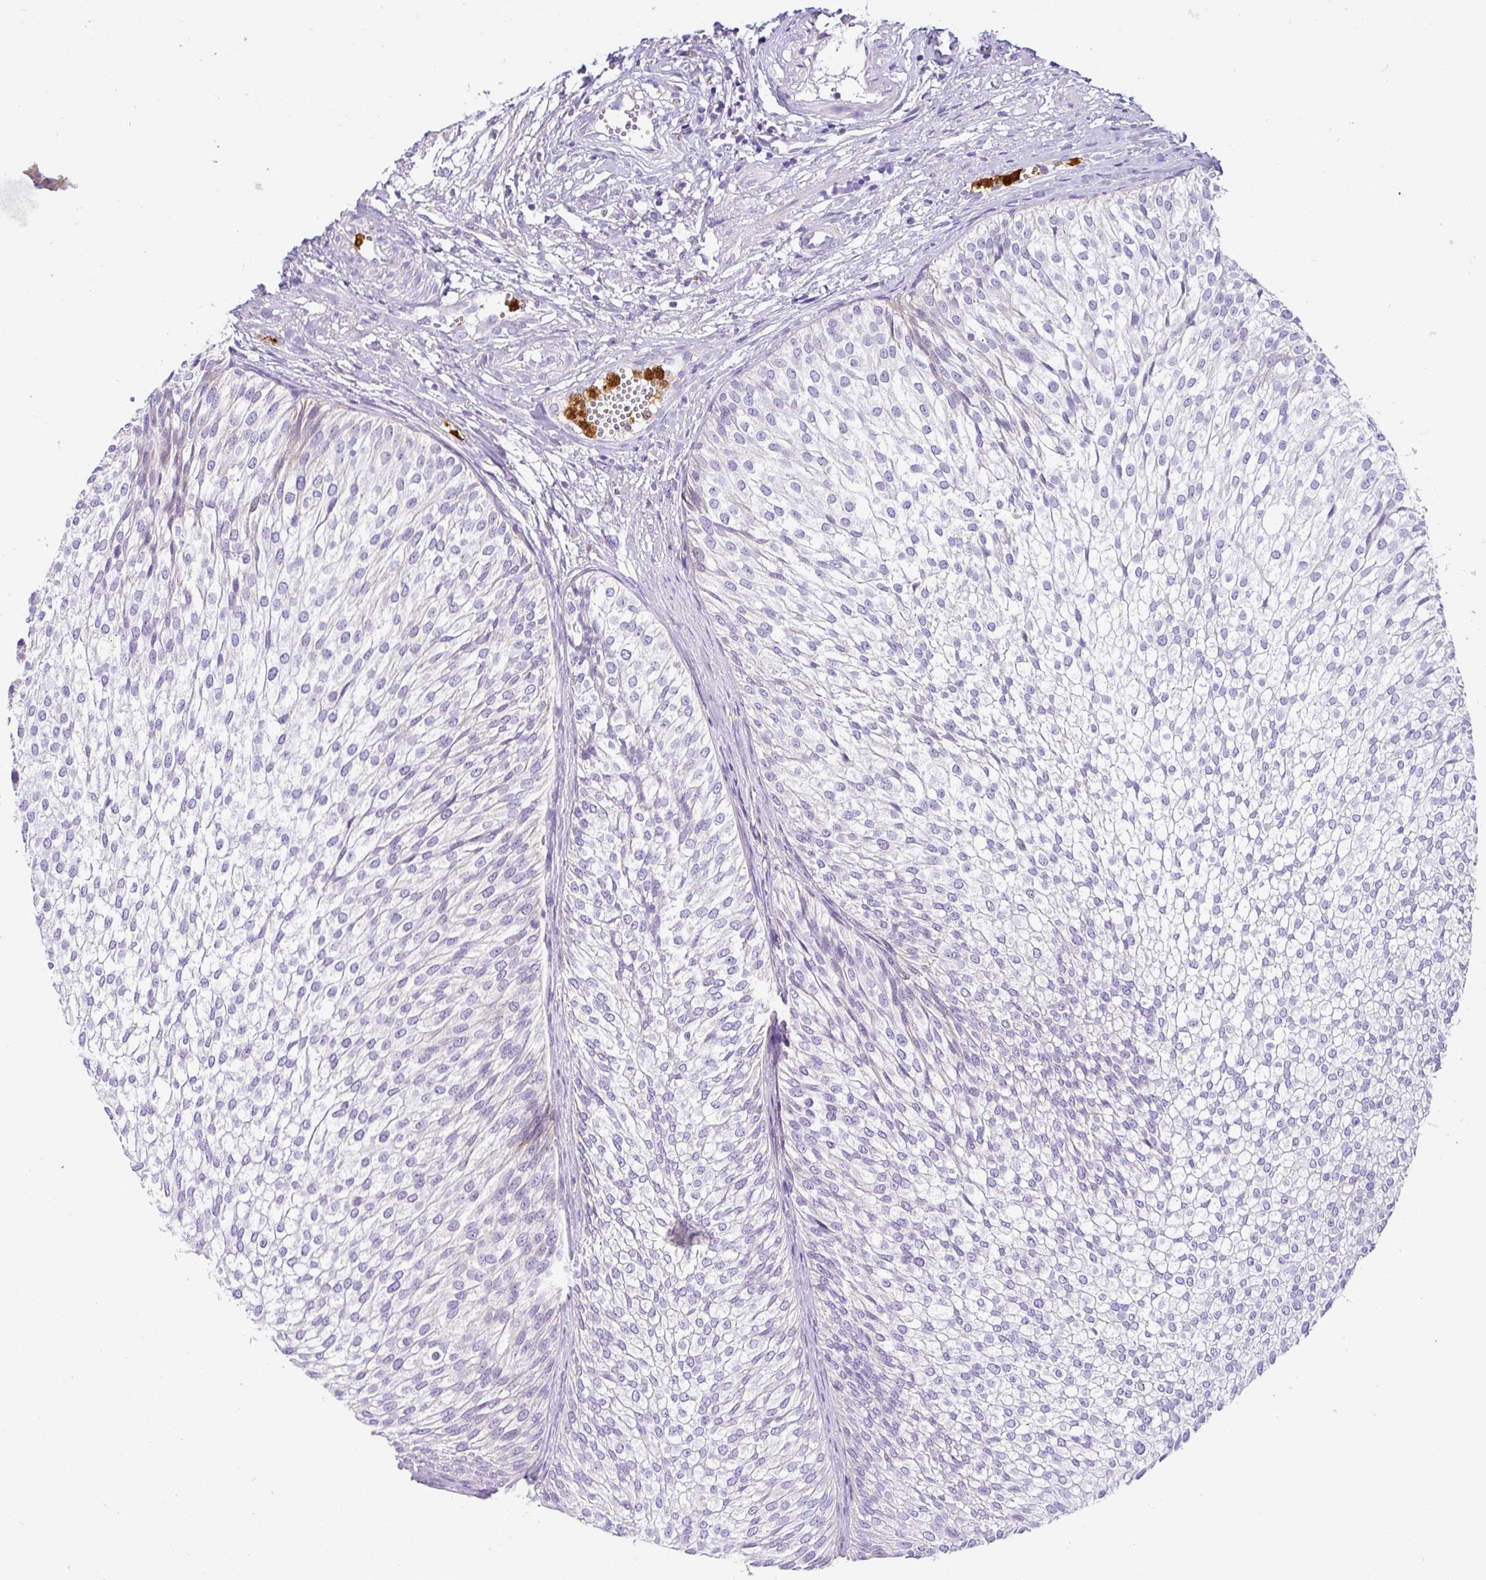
{"staining": {"intensity": "negative", "quantity": "none", "location": "none"}, "tissue": "urothelial cancer", "cell_type": "Tumor cells", "image_type": "cancer", "snomed": [{"axis": "morphology", "description": "Urothelial carcinoma, Low grade"}, {"axis": "topography", "description": "Urinary bladder"}], "caption": "Immunohistochemistry of human urothelial cancer displays no expression in tumor cells.", "gene": "SH2D3C", "patient": {"sex": "male", "age": 91}}